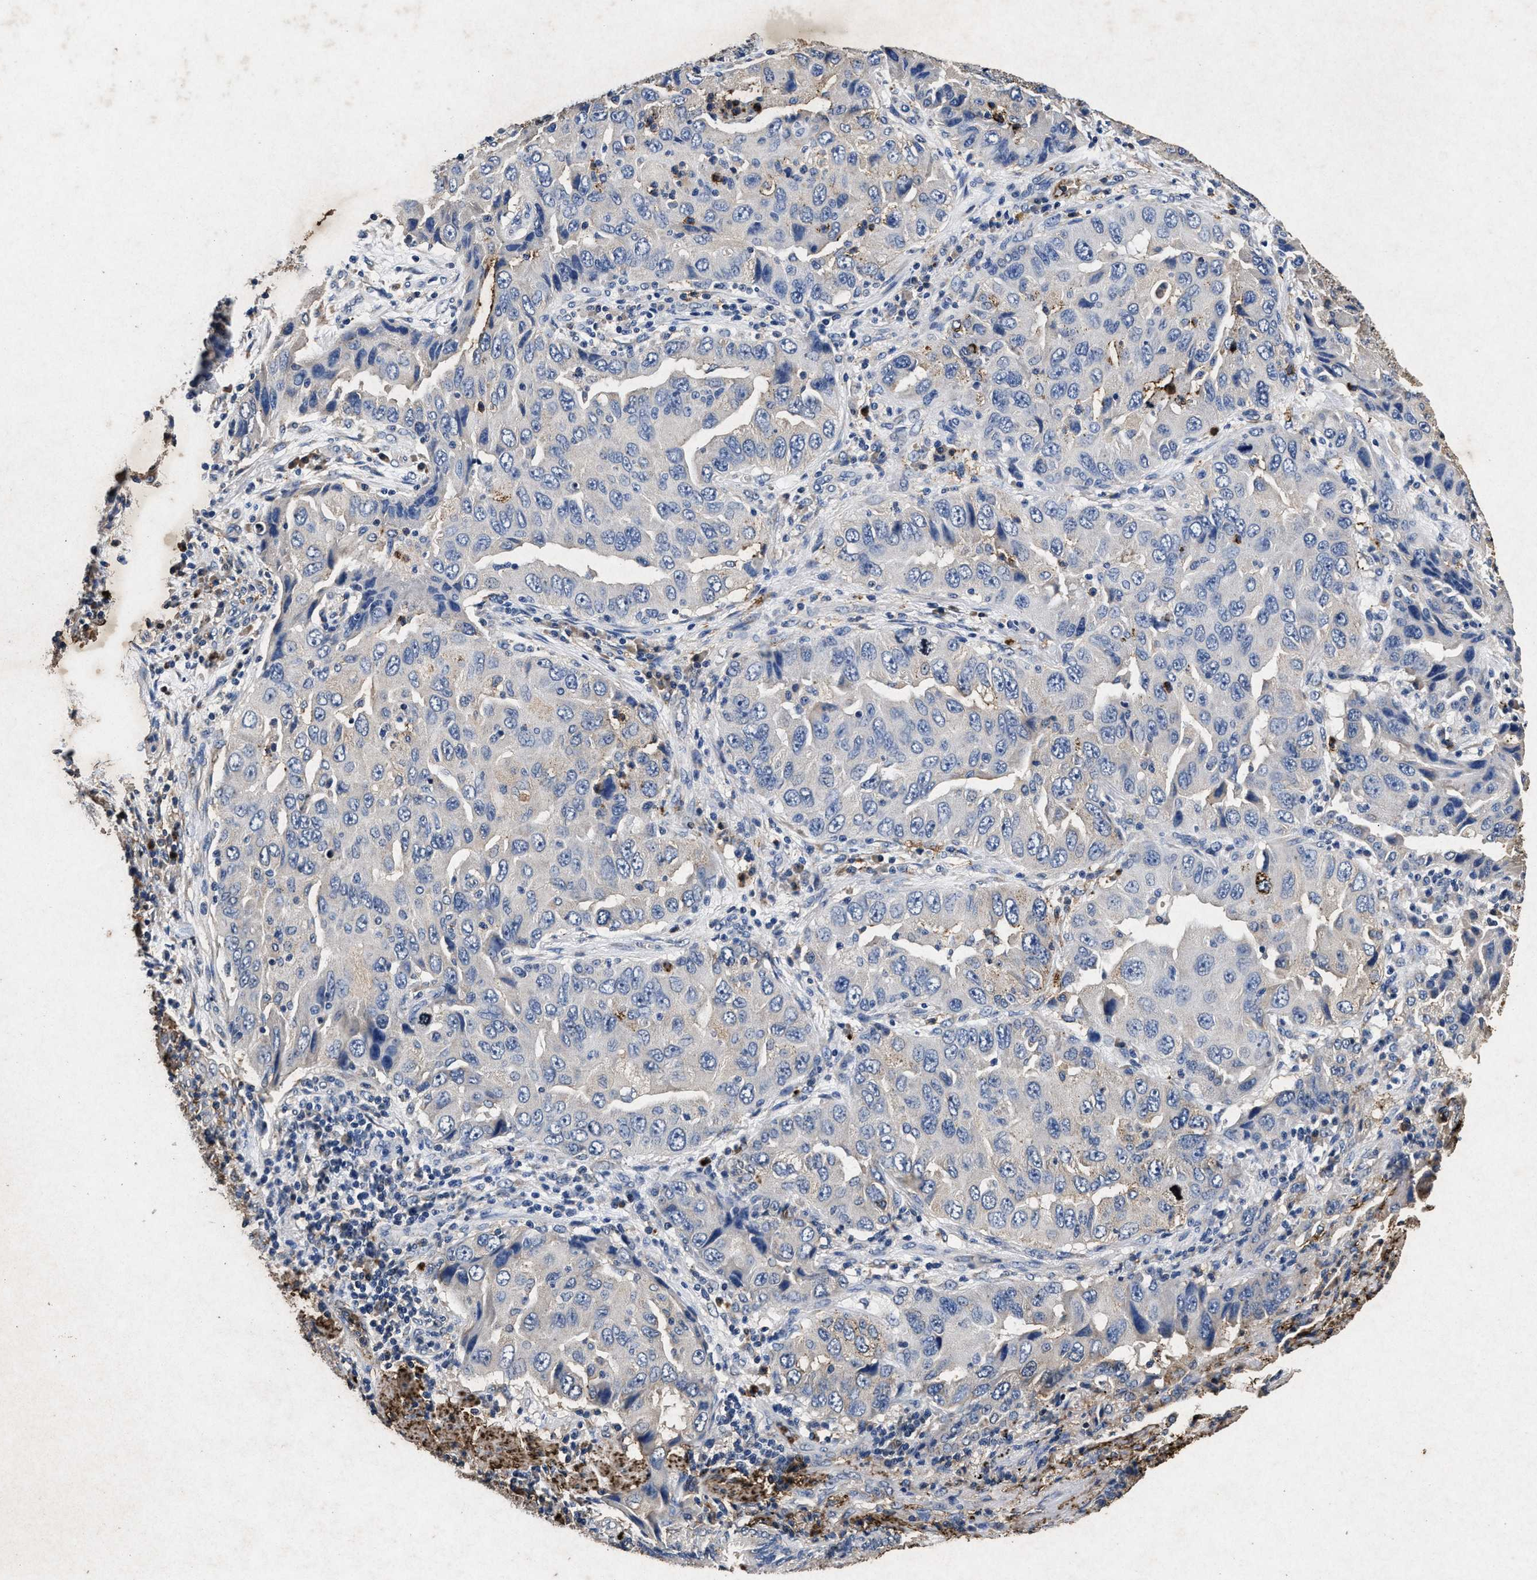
{"staining": {"intensity": "negative", "quantity": "none", "location": "none"}, "tissue": "lung cancer", "cell_type": "Tumor cells", "image_type": "cancer", "snomed": [{"axis": "morphology", "description": "Adenocarcinoma, NOS"}, {"axis": "topography", "description": "Lung"}], "caption": "The image displays no staining of tumor cells in lung cancer. The staining was performed using DAB (3,3'-diaminobenzidine) to visualize the protein expression in brown, while the nuclei were stained in blue with hematoxylin (Magnification: 20x).", "gene": "LTB4R2", "patient": {"sex": "female", "age": 65}}